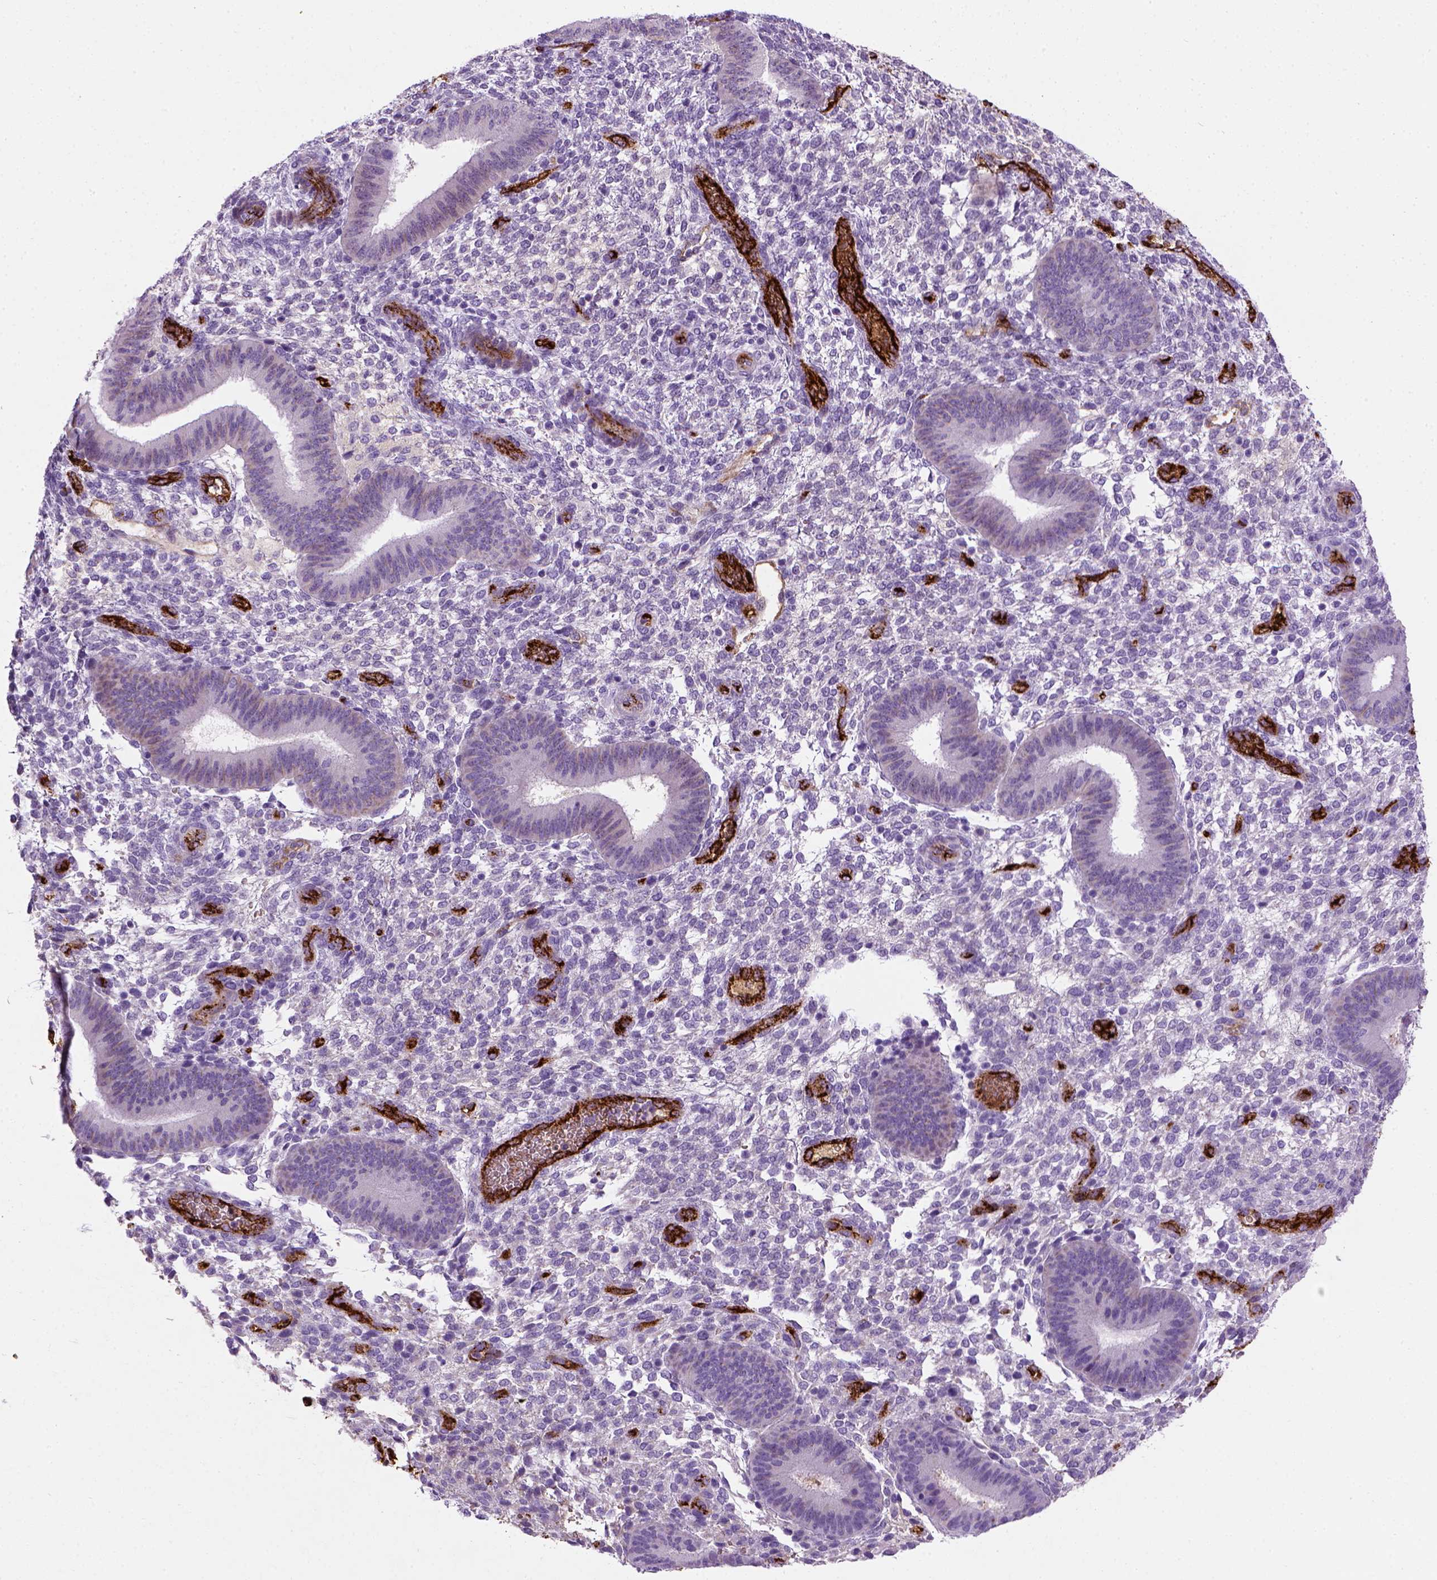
{"staining": {"intensity": "negative", "quantity": "none", "location": "none"}, "tissue": "endometrium", "cell_type": "Cells in endometrial stroma", "image_type": "normal", "snomed": [{"axis": "morphology", "description": "Normal tissue, NOS"}, {"axis": "topography", "description": "Endometrium"}], "caption": "Immunohistochemistry of benign human endometrium demonstrates no positivity in cells in endometrial stroma. (Stains: DAB (3,3'-diaminobenzidine) immunohistochemistry (IHC) with hematoxylin counter stain, Microscopy: brightfield microscopy at high magnification).", "gene": "VWF", "patient": {"sex": "female", "age": 39}}